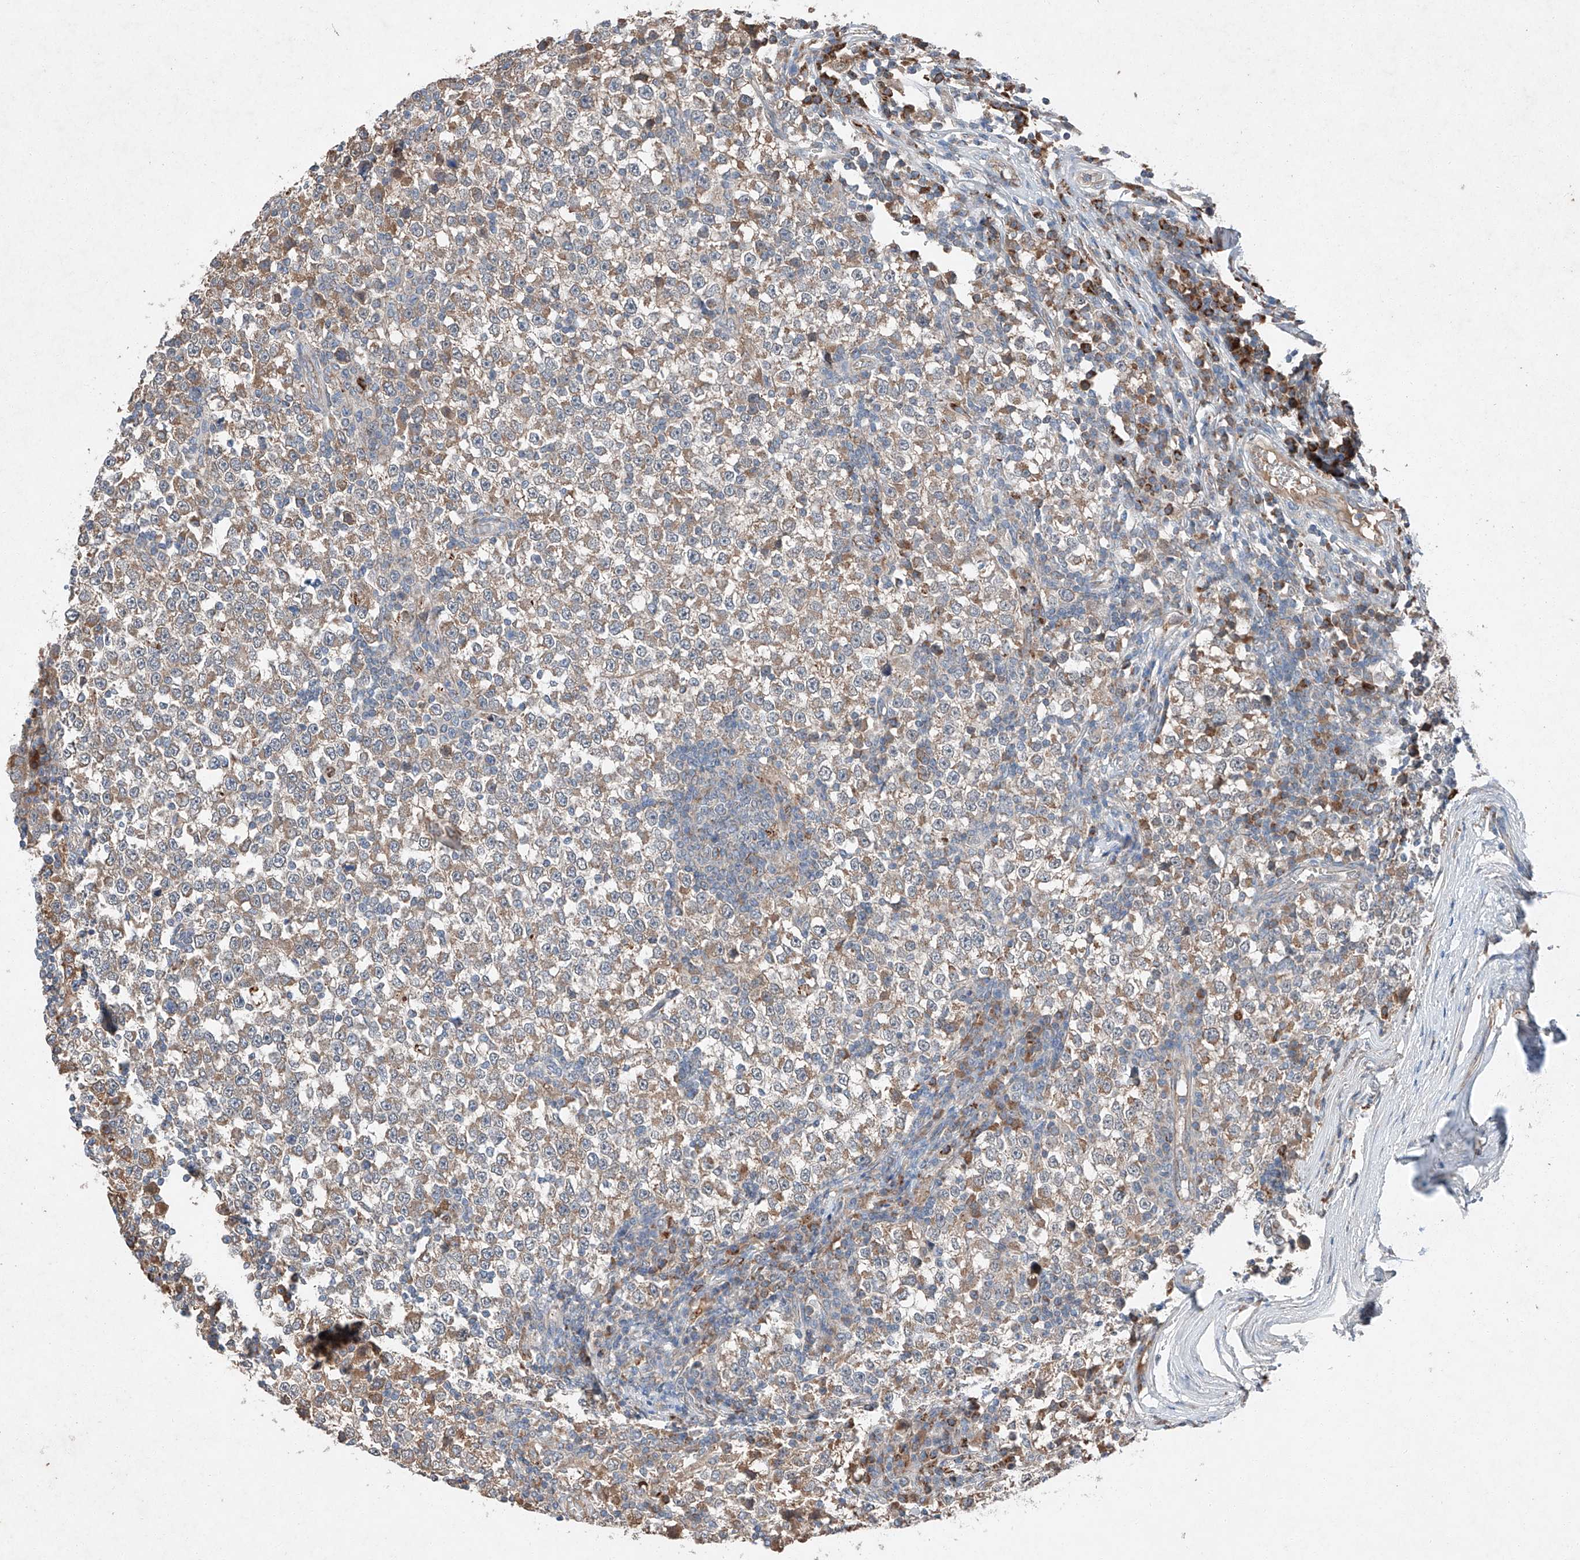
{"staining": {"intensity": "weak", "quantity": "25%-75%", "location": "cytoplasmic/membranous"}, "tissue": "testis cancer", "cell_type": "Tumor cells", "image_type": "cancer", "snomed": [{"axis": "morphology", "description": "Seminoma, NOS"}, {"axis": "topography", "description": "Testis"}], "caption": "Testis cancer stained with a brown dye exhibits weak cytoplasmic/membranous positive positivity in about 25%-75% of tumor cells.", "gene": "RUSC1", "patient": {"sex": "male", "age": 65}}